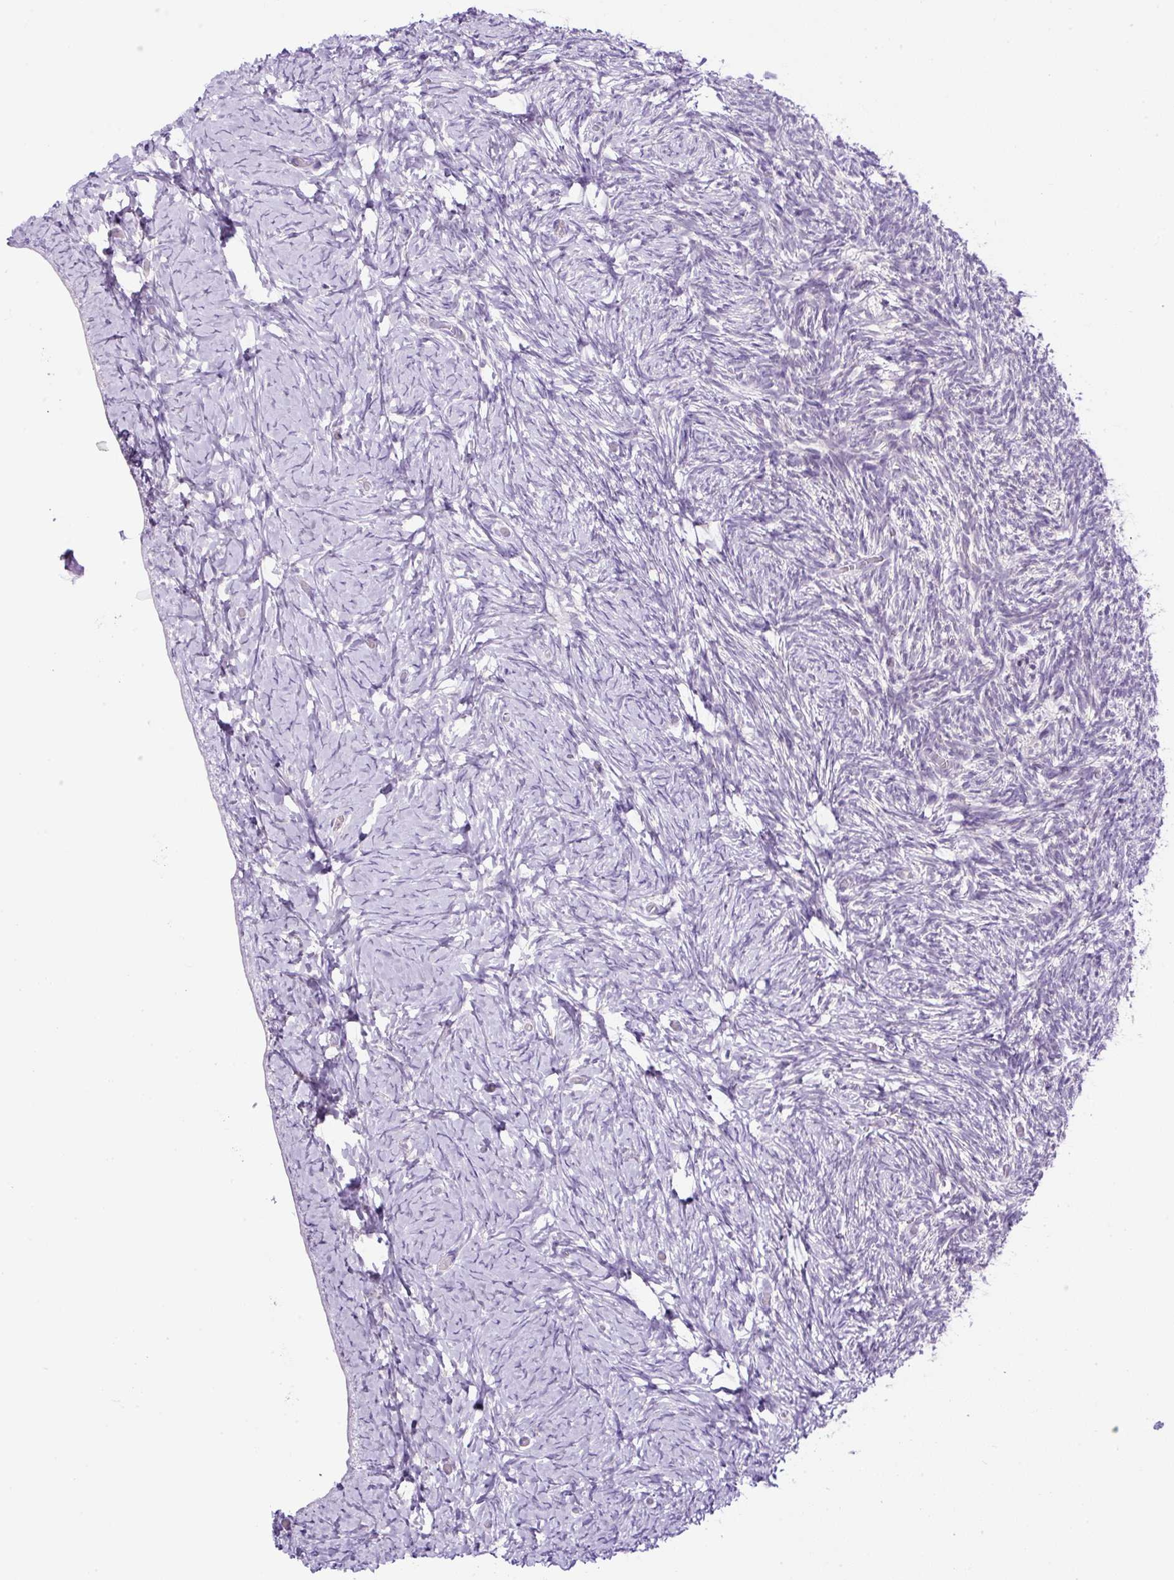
{"staining": {"intensity": "negative", "quantity": "none", "location": "none"}, "tissue": "ovary", "cell_type": "Follicle cells", "image_type": "normal", "snomed": [{"axis": "morphology", "description": "Normal tissue, NOS"}, {"axis": "topography", "description": "Ovary"}], "caption": "DAB (3,3'-diaminobenzidine) immunohistochemical staining of benign human ovary shows no significant staining in follicle cells. (DAB immunohistochemistry, high magnification).", "gene": "FMC1", "patient": {"sex": "female", "age": 39}}